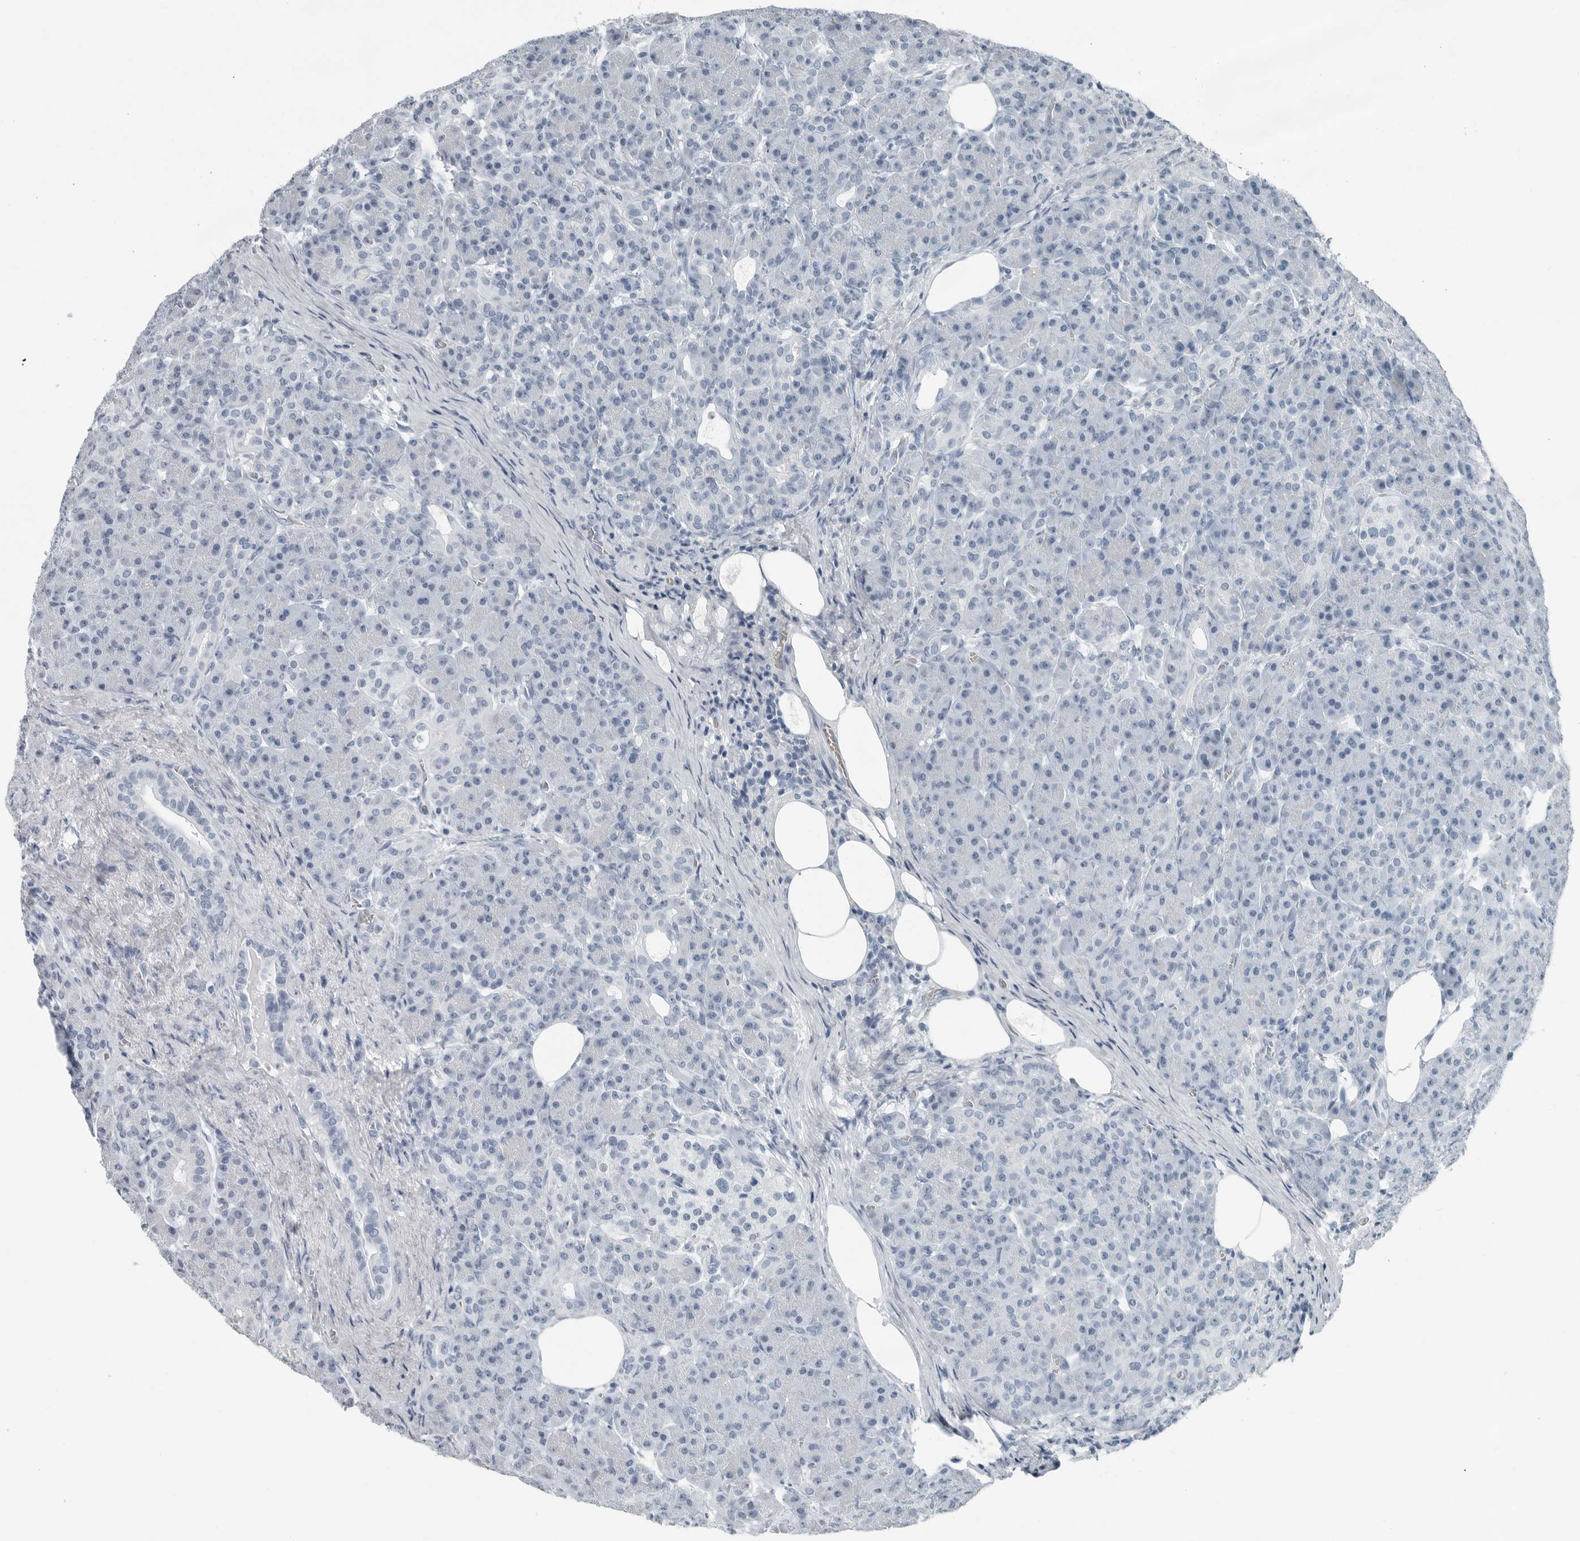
{"staining": {"intensity": "negative", "quantity": "none", "location": "none"}, "tissue": "pancreas", "cell_type": "Exocrine glandular cells", "image_type": "normal", "snomed": [{"axis": "morphology", "description": "Normal tissue, NOS"}, {"axis": "topography", "description": "Pancreas"}], "caption": "Immunohistochemistry micrograph of normal human pancreas stained for a protein (brown), which displays no staining in exocrine glandular cells. (DAB IHC visualized using brightfield microscopy, high magnification).", "gene": "FABP6", "patient": {"sex": "male", "age": 63}}